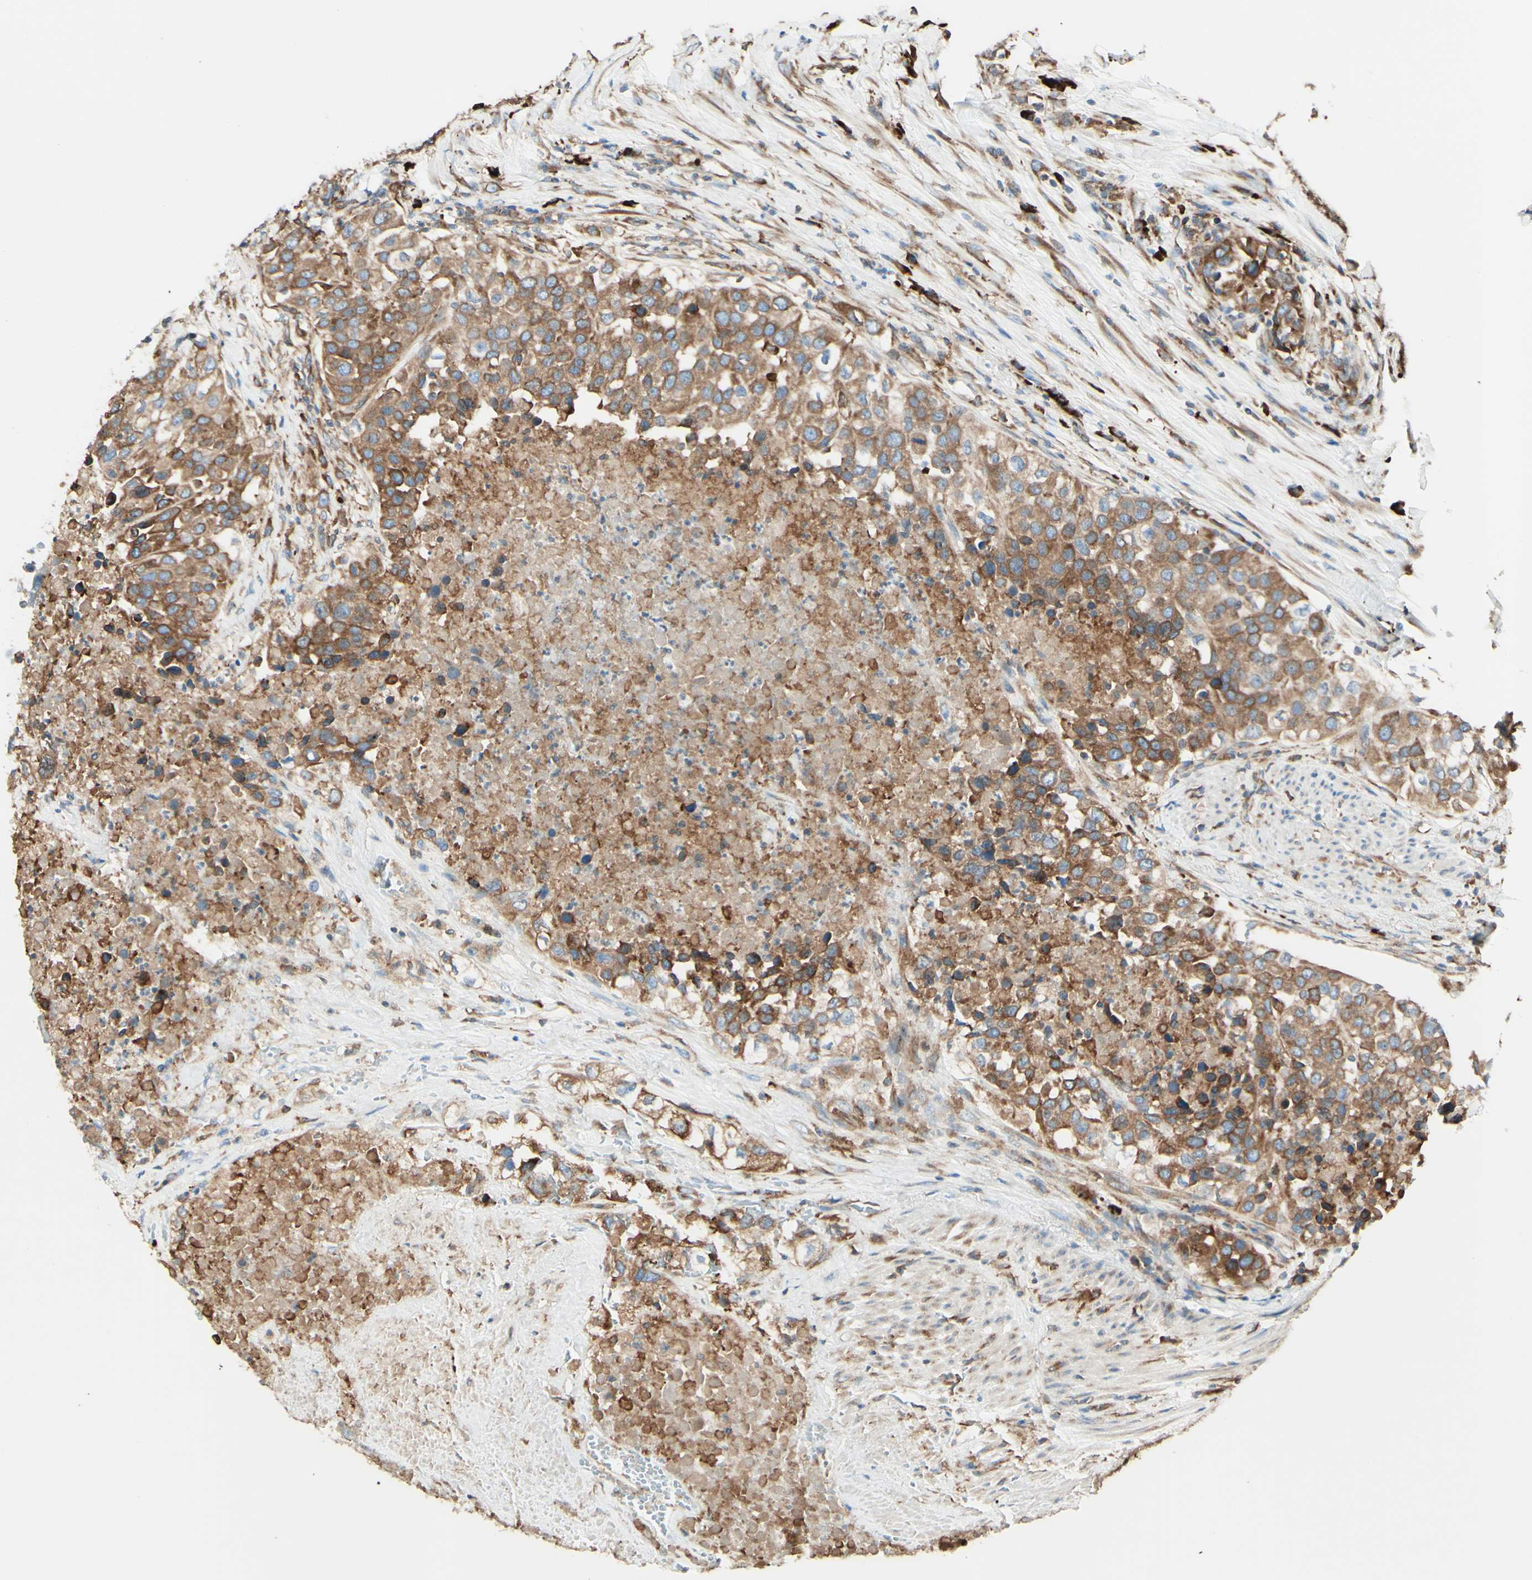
{"staining": {"intensity": "moderate", "quantity": ">75%", "location": "cytoplasmic/membranous"}, "tissue": "urothelial cancer", "cell_type": "Tumor cells", "image_type": "cancer", "snomed": [{"axis": "morphology", "description": "Urothelial carcinoma, High grade"}, {"axis": "topography", "description": "Urinary bladder"}], "caption": "Tumor cells demonstrate moderate cytoplasmic/membranous staining in approximately >75% of cells in high-grade urothelial carcinoma.", "gene": "DNAJB11", "patient": {"sex": "female", "age": 80}}